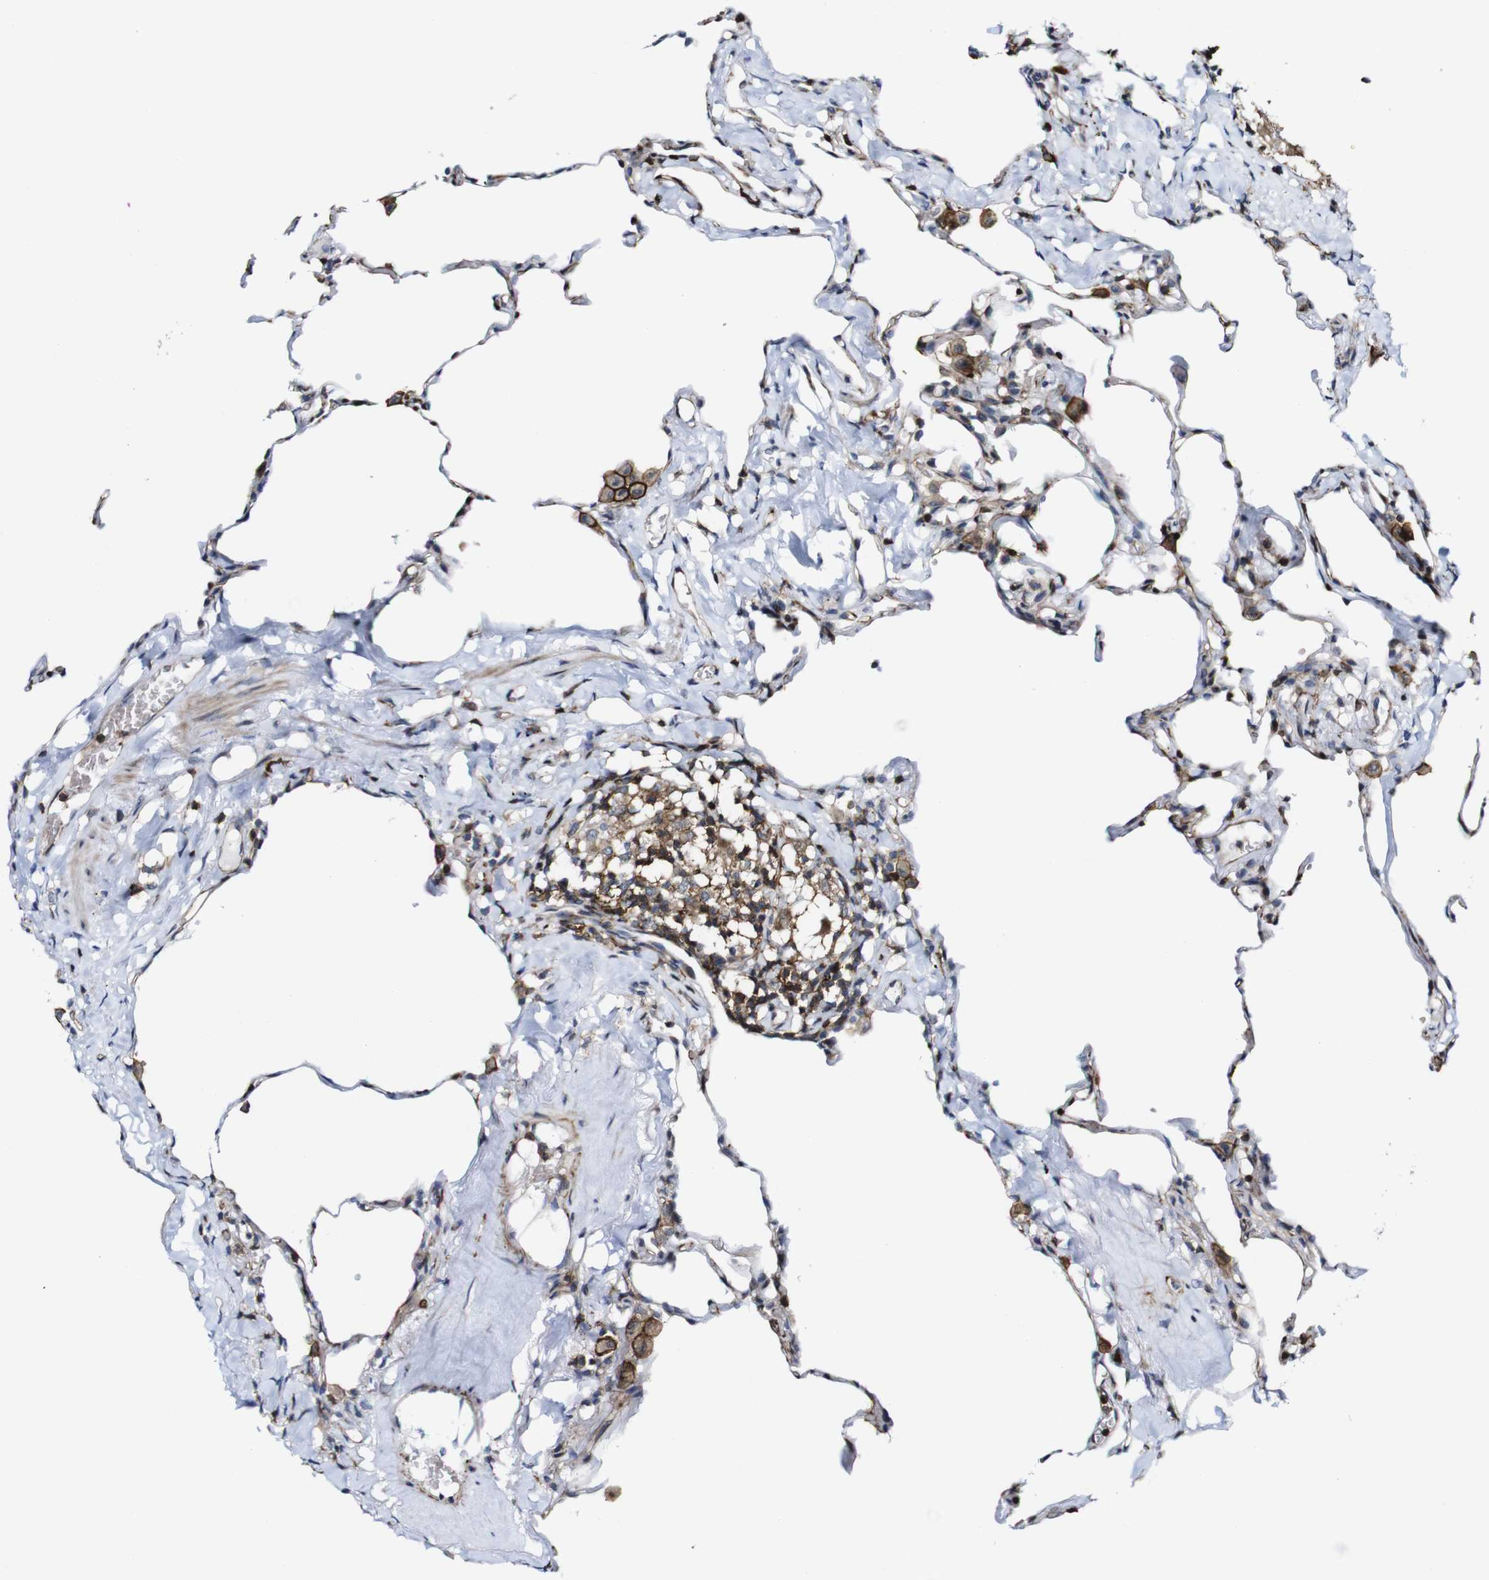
{"staining": {"intensity": "weak", "quantity": ">75%", "location": "cytoplasmic/membranous"}, "tissue": "lung", "cell_type": "Alveolar cells", "image_type": "normal", "snomed": [{"axis": "morphology", "description": "Normal tissue, NOS"}, {"axis": "topography", "description": "Lung"}], "caption": "This is an image of immunohistochemistry staining of benign lung, which shows weak expression in the cytoplasmic/membranous of alveolar cells.", "gene": "JAK2", "patient": {"sex": "male", "age": 59}}